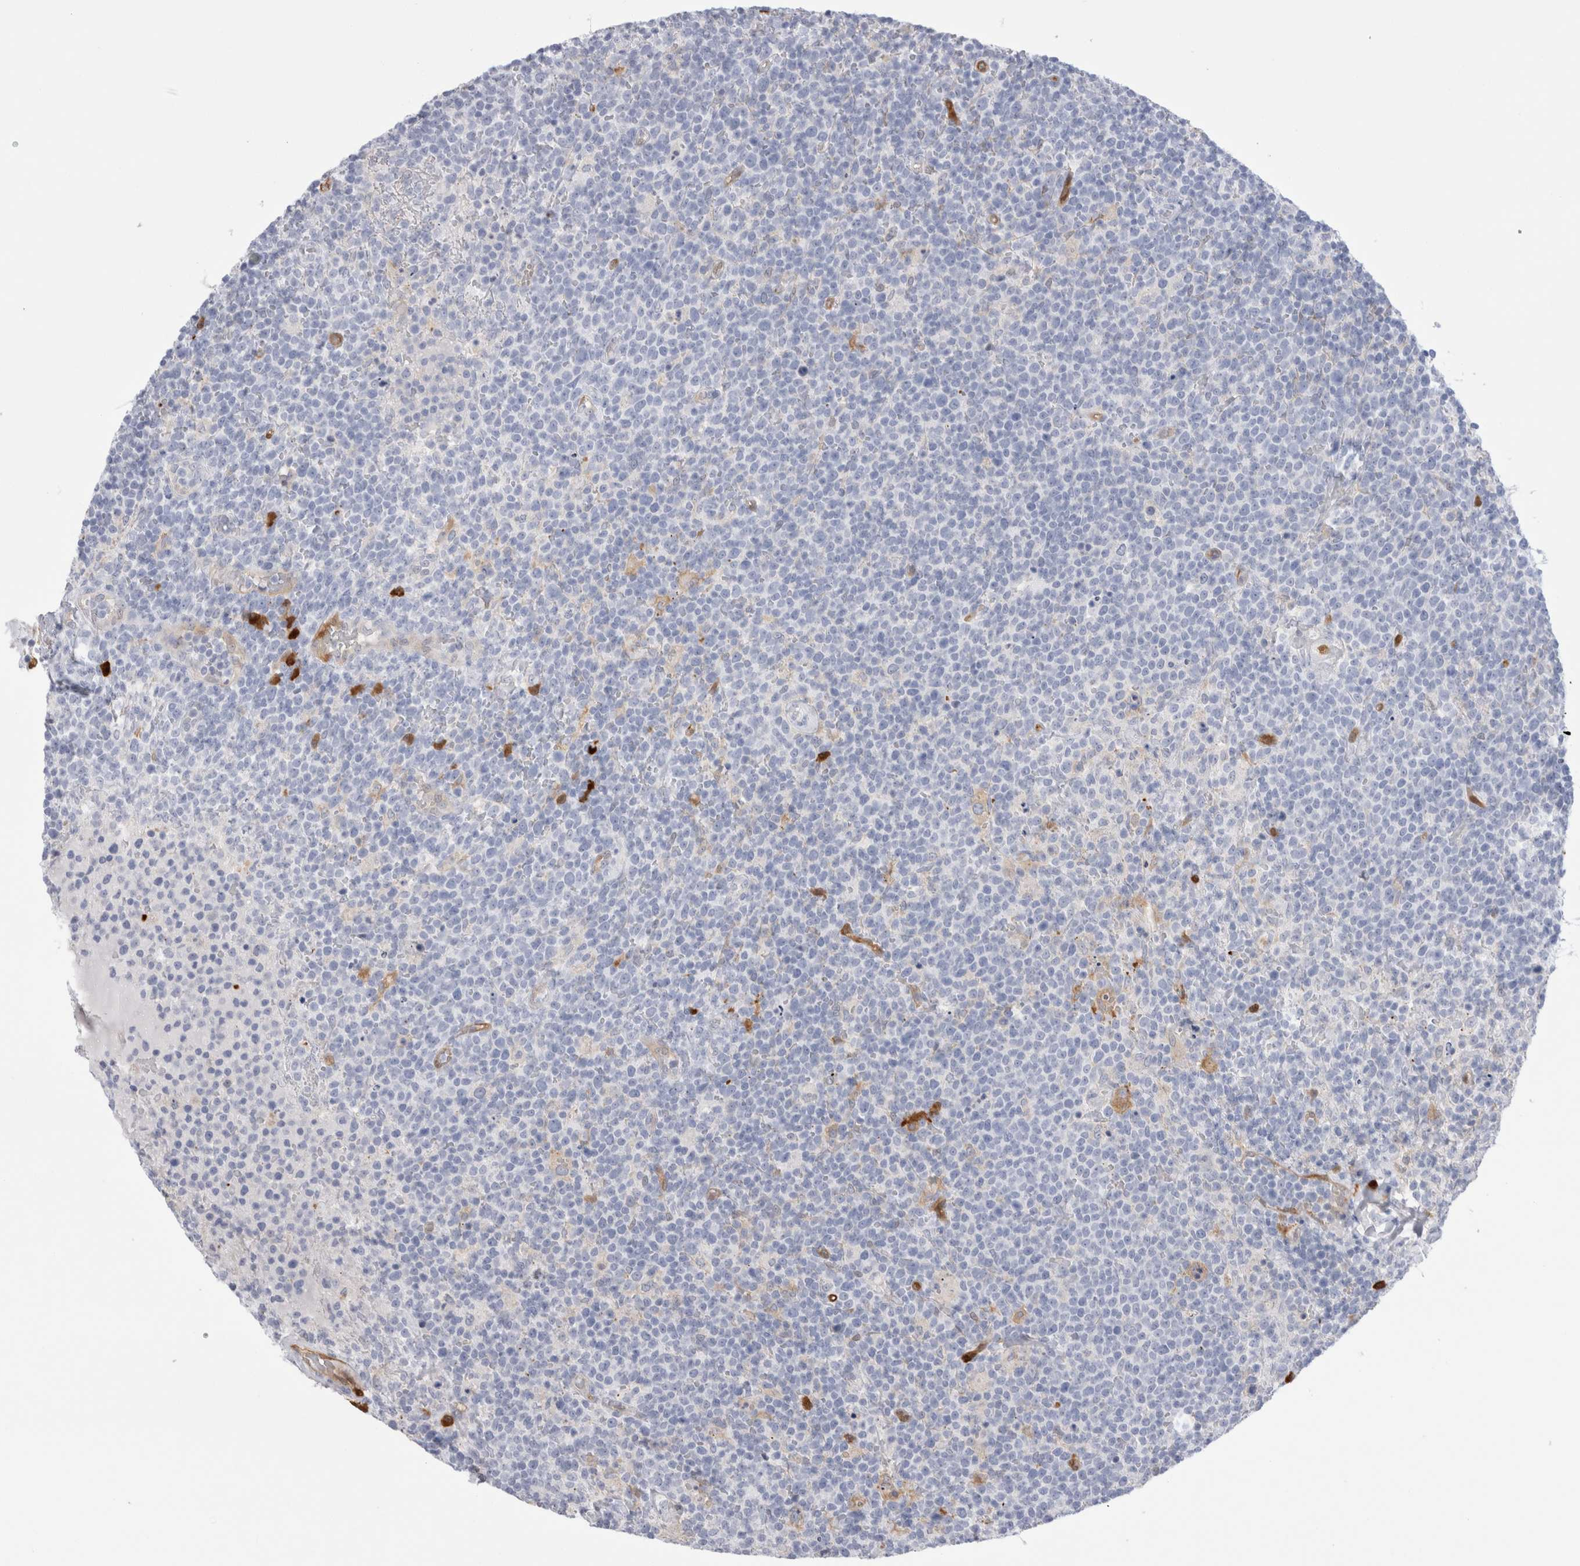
{"staining": {"intensity": "negative", "quantity": "none", "location": "none"}, "tissue": "lymphoma", "cell_type": "Tumor cells", "image_type": "cancer", "snomed": [{"axis": "morphology", "description": "Malignant lymphoma, non-Hodgkin's type, High grade"}, {"axis": "topography", "description": "Lymph node"}], "caption": "DAB immunohistochemical staining of human lymphoma shows no significant expression in tumor cells.", "gene": "NAPEPLD", "patient": {"sex": "male", "age": 61}}